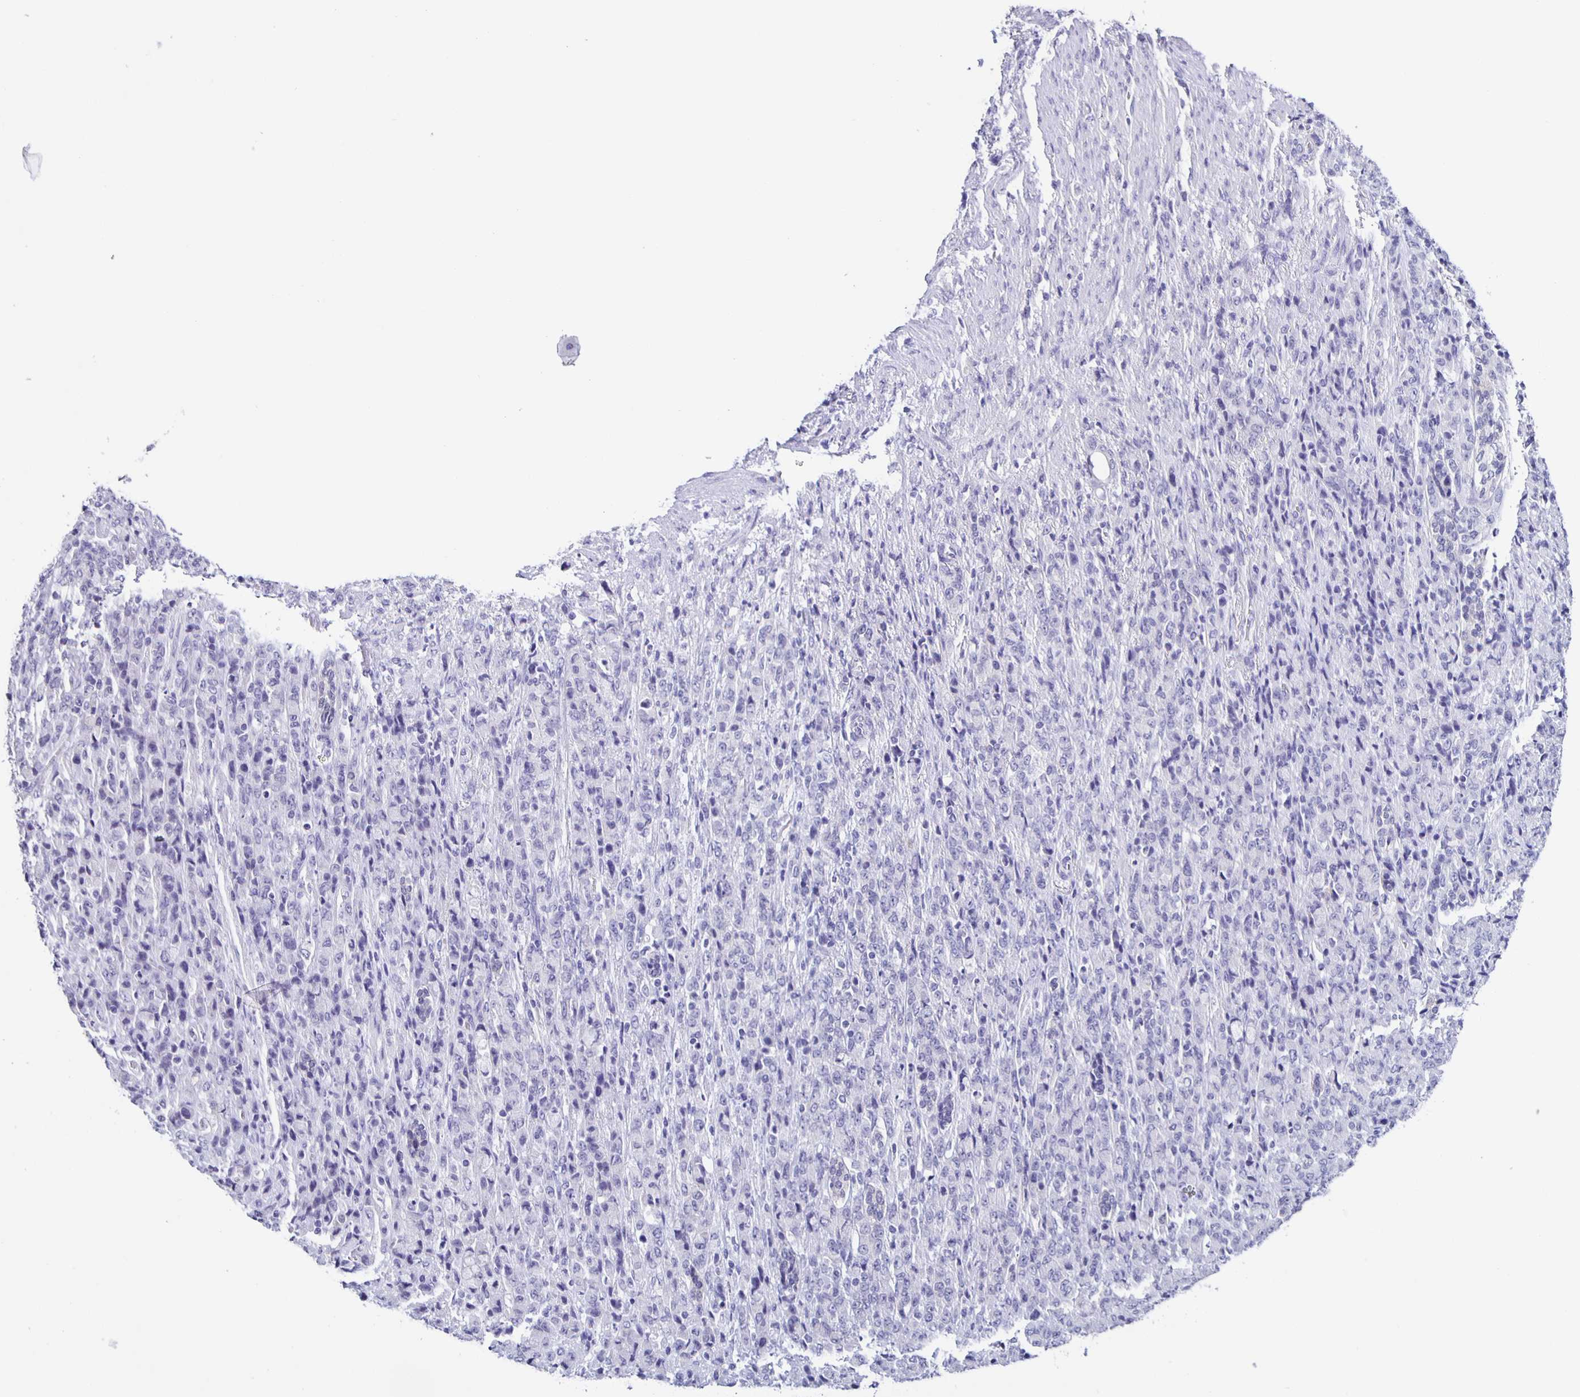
{"staining": {"intensity": "negative", "quantity": "none", "location": "none"}, "tissue": "stomach cancer", "cell_type": "Tumor cells", "image_type": "cancer", "snomed": [{"axis": "morphology", "description": "Adenocarcinoma, NOS"}, {"axis": "topography", "description": "Stomach"}], "caption": "Tumor cells show no significant expression in stomach cancer.", "gene": "SLC12A3", "patient": {"sex": "female", "age": 79}}